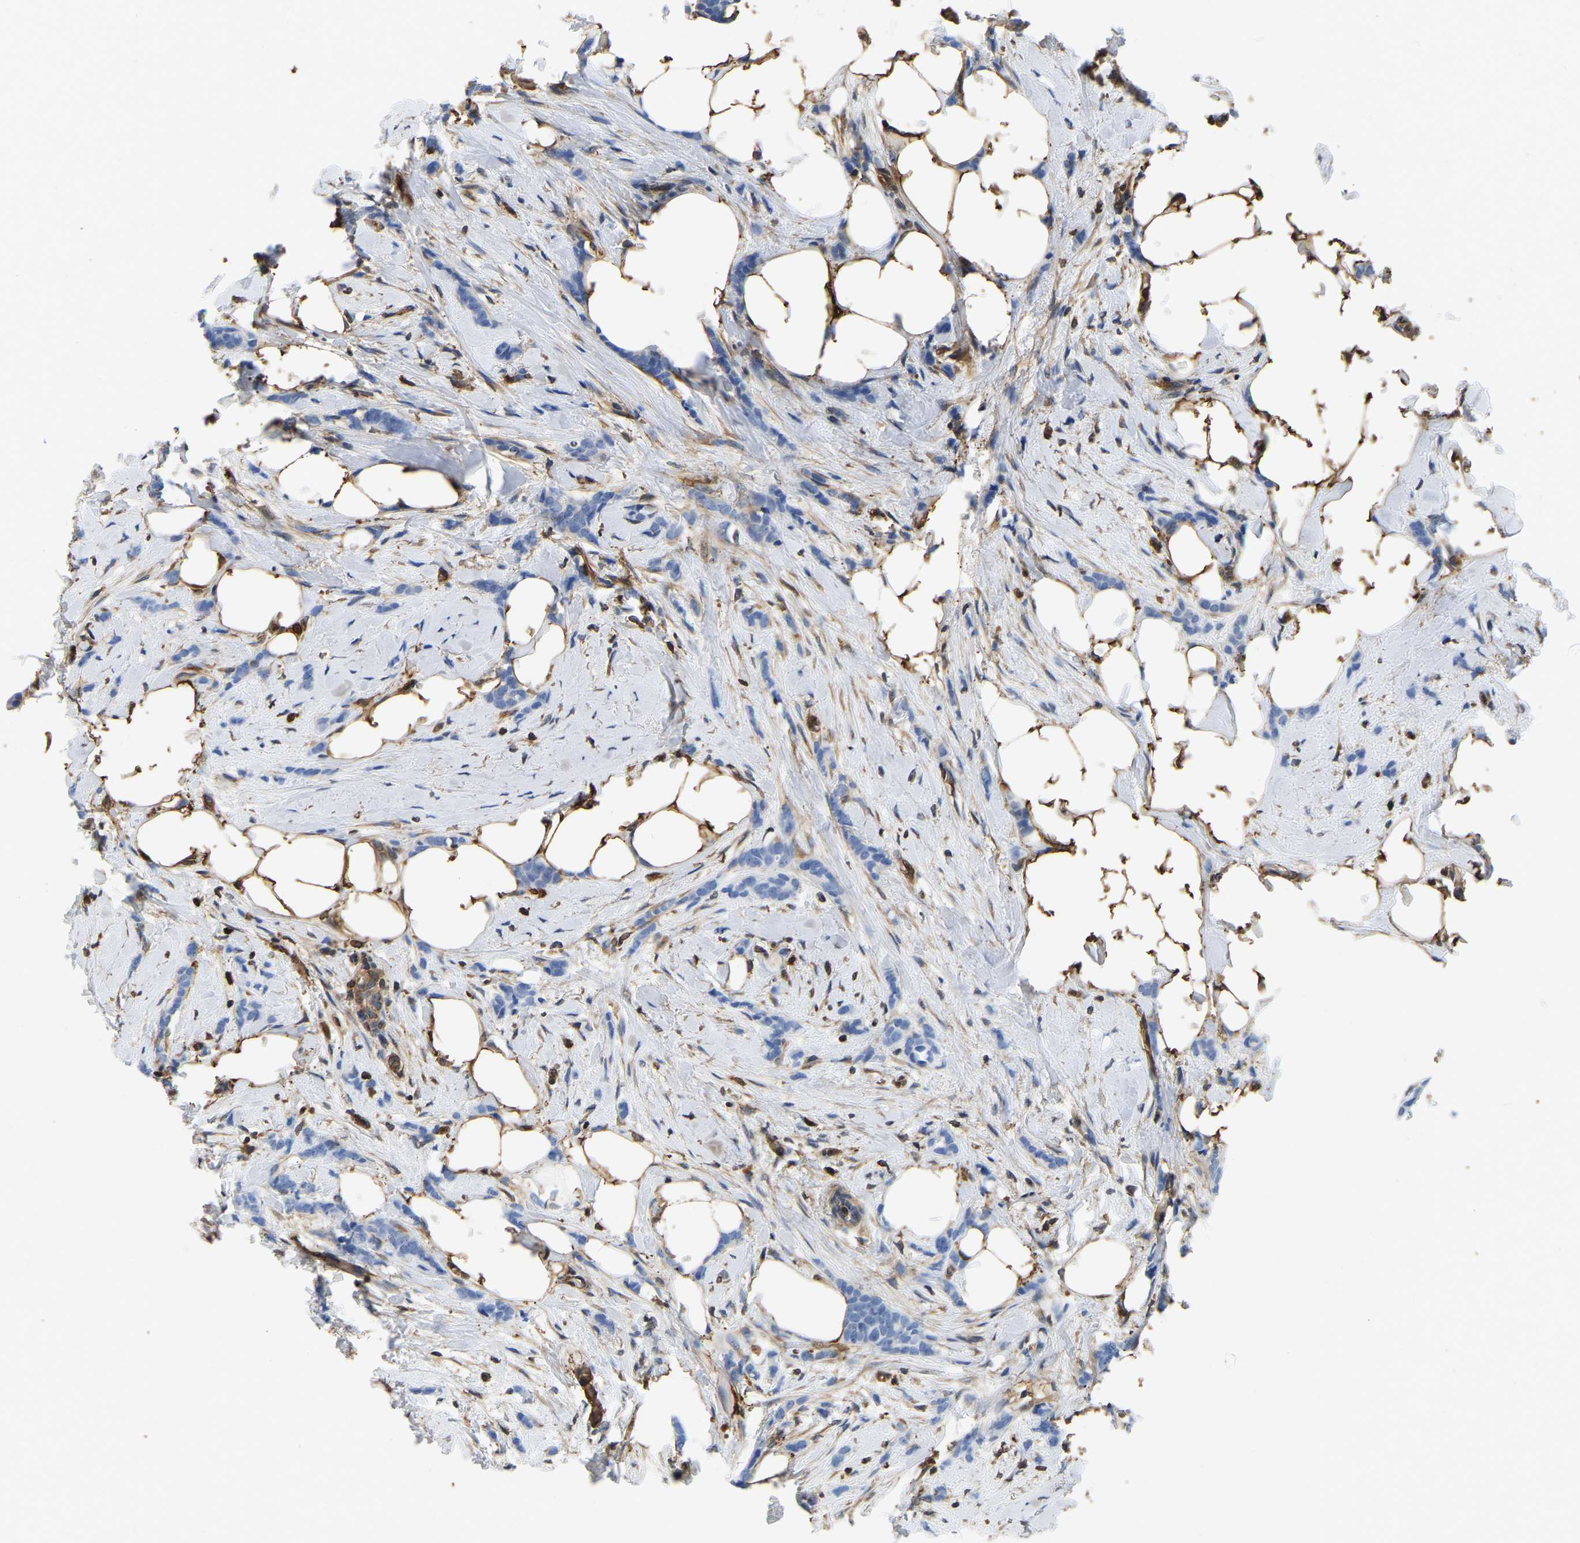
{"staining": {"intensity": "negative", "quantity": "none", "location": "none"}, "tissue": "breast cancer", "cell_type": "Tumor cells", "image_type": "cancer", "snomed": [{"axis": "morphology", "description": "Lobular carcinoma, in situ"}, {"axis": "morphology", "description": "Lobular carcinoma"}, {"axis": "topography", "description": "Breast"}], "caption": "This micrograph is of lobular carcinoma in situ (breast) stained with IHC to label a protein in brown with the nuclei are counter-stained blue. There is no expression in tumor cells.", "gene": "LDHB", "patient": {"sex": "female", "age": 41}}